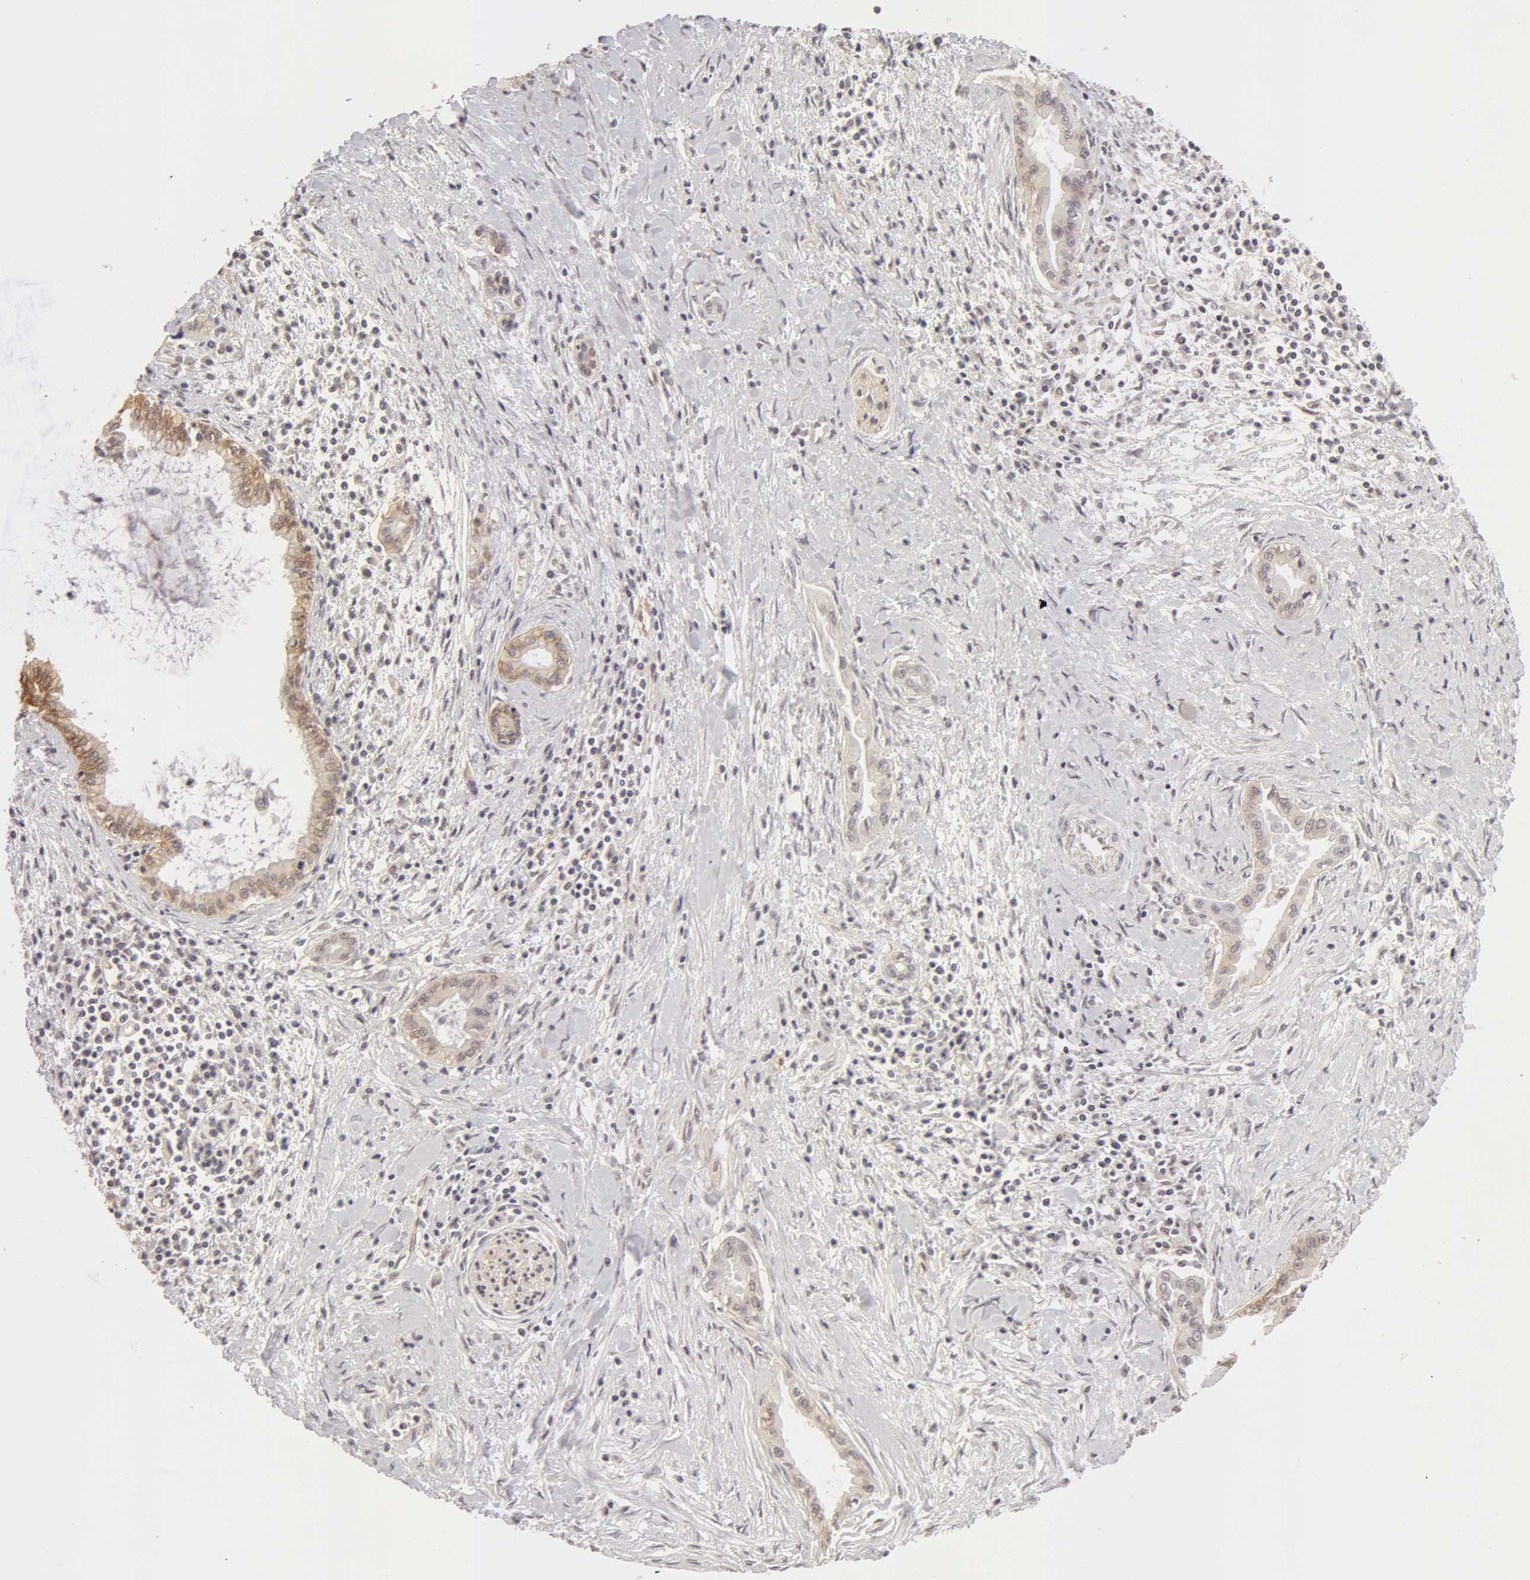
{"staining": {"intensity": "weak", "quantity": ">75%", "location": "cytoplasmic/membranous"}, "tissue": "pancreatic cancer", "cell_type": "Tumor cells", "image_type": "cancer", "snomed": [{"axis": "morphology", "description": "Adenocarcinoma, NOS"}, {"axis": "topography", "description": "Pancreas"}], "caption": "A histopathology image of pancreatic adenocarcinoma stained for a protein reveals weak cytoplasmic/membranous brown staining in tumor cells.", "gene": "ADAM10", "patient": {"sex": "female", "age": 64}}